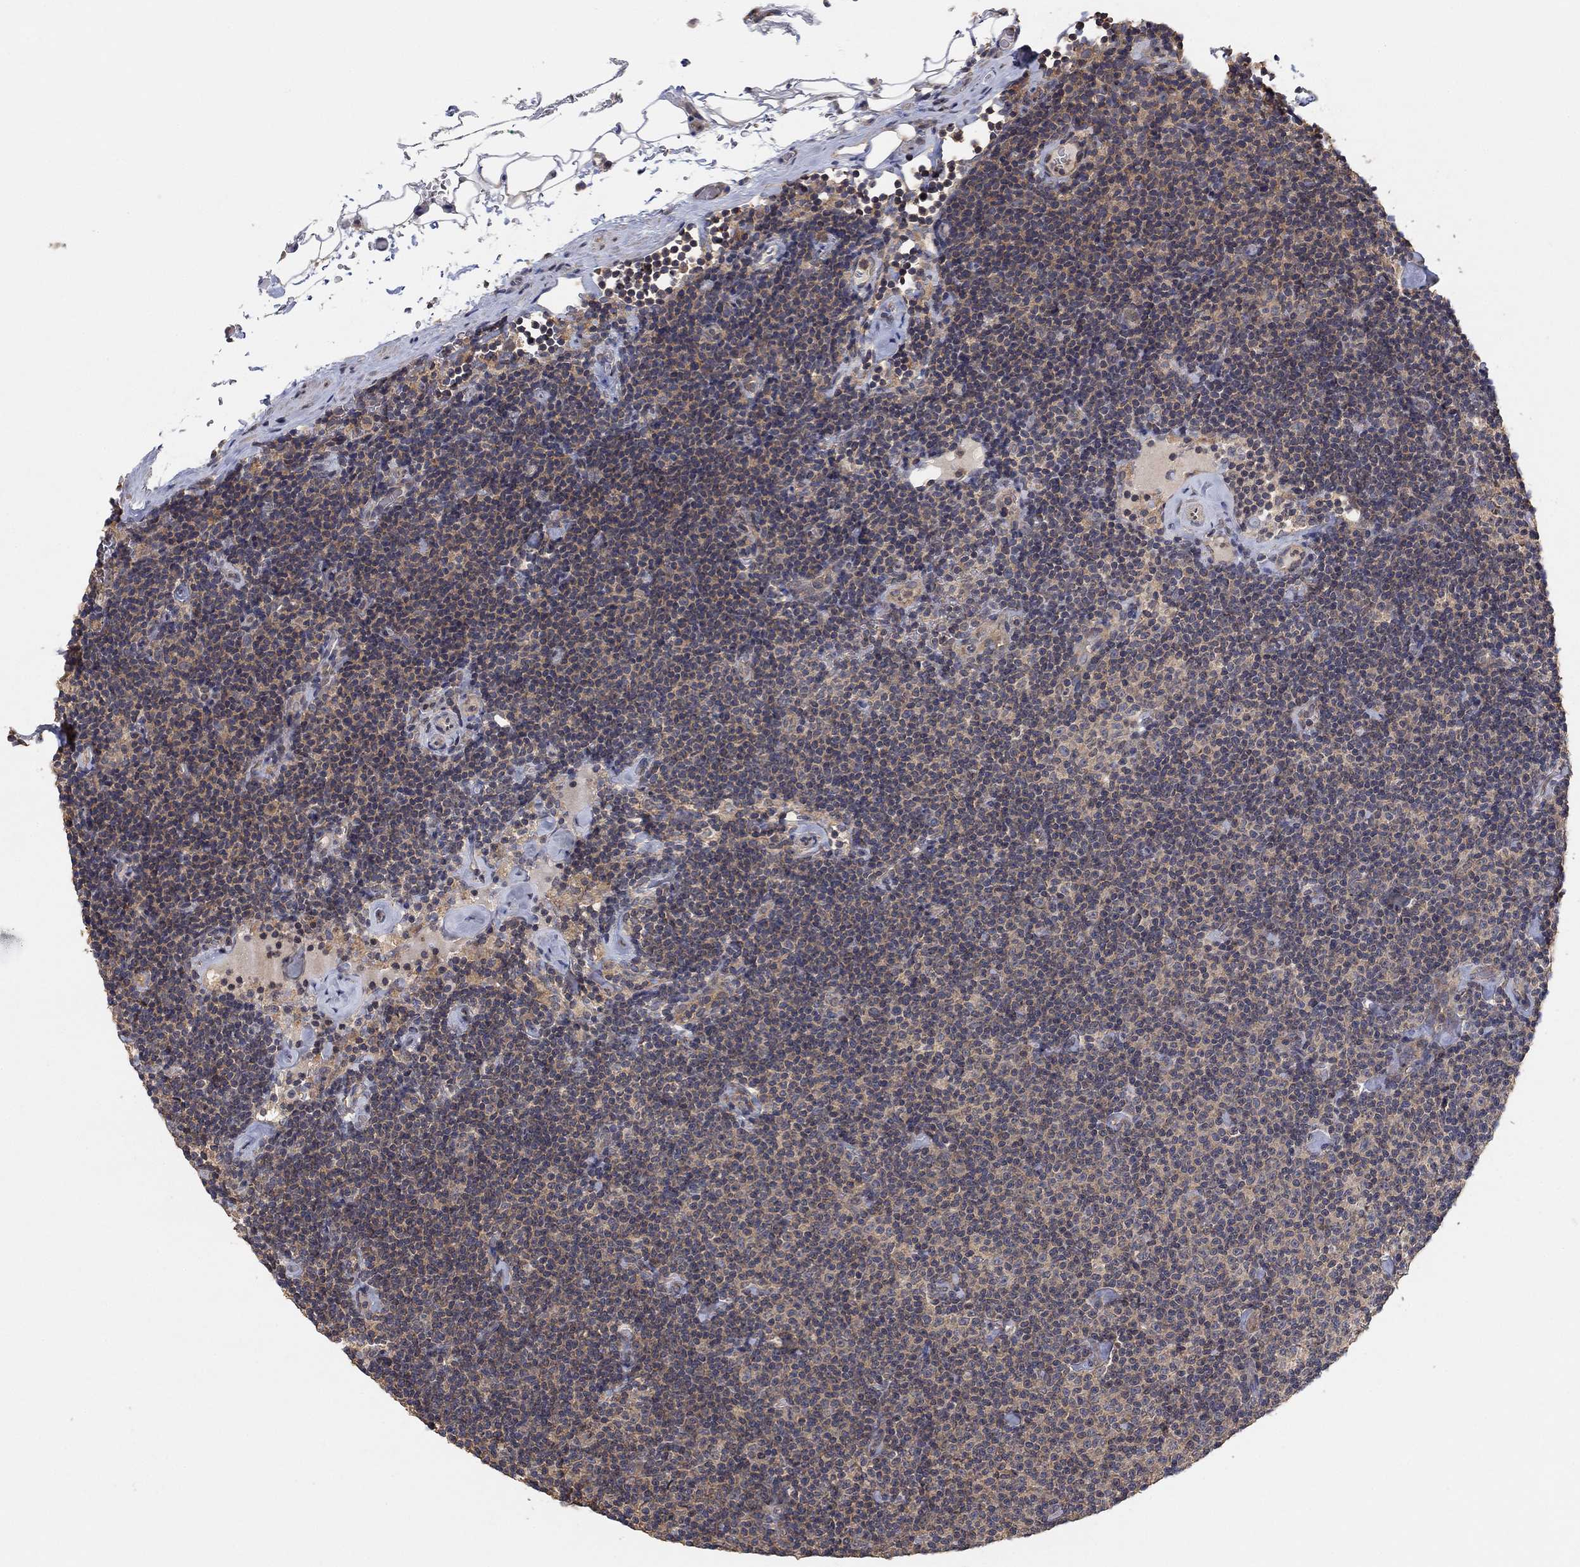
{"staining": {"intensity": "weak", "quantity": "<25%", "location": "cytoplasmic/membranous"}, "tissue": "lymphoma", "cell_type": "Tumor cells", "image_type": "cancer", "snomed": [{"axis": "morphology", "description": "Malignant lymphoma, non-Hodgkin's type, Low grade"}, {"axis": "topography", "description": "Lymph node"}], "caption": "Low-grade malignant lymphoma, non-Hodgkin's type was stained to show a protein in brown. There is no significant staining in tumor cells. The staining was performed using DAB (3,3'-diaminobenzidine) to visualize the protein expression in brown, while the nuclei were stained in blue with hematoxylin (Magnification: 20x).", "gene": "CCDC43", "patient": {"sex": "male", "age": 81}}